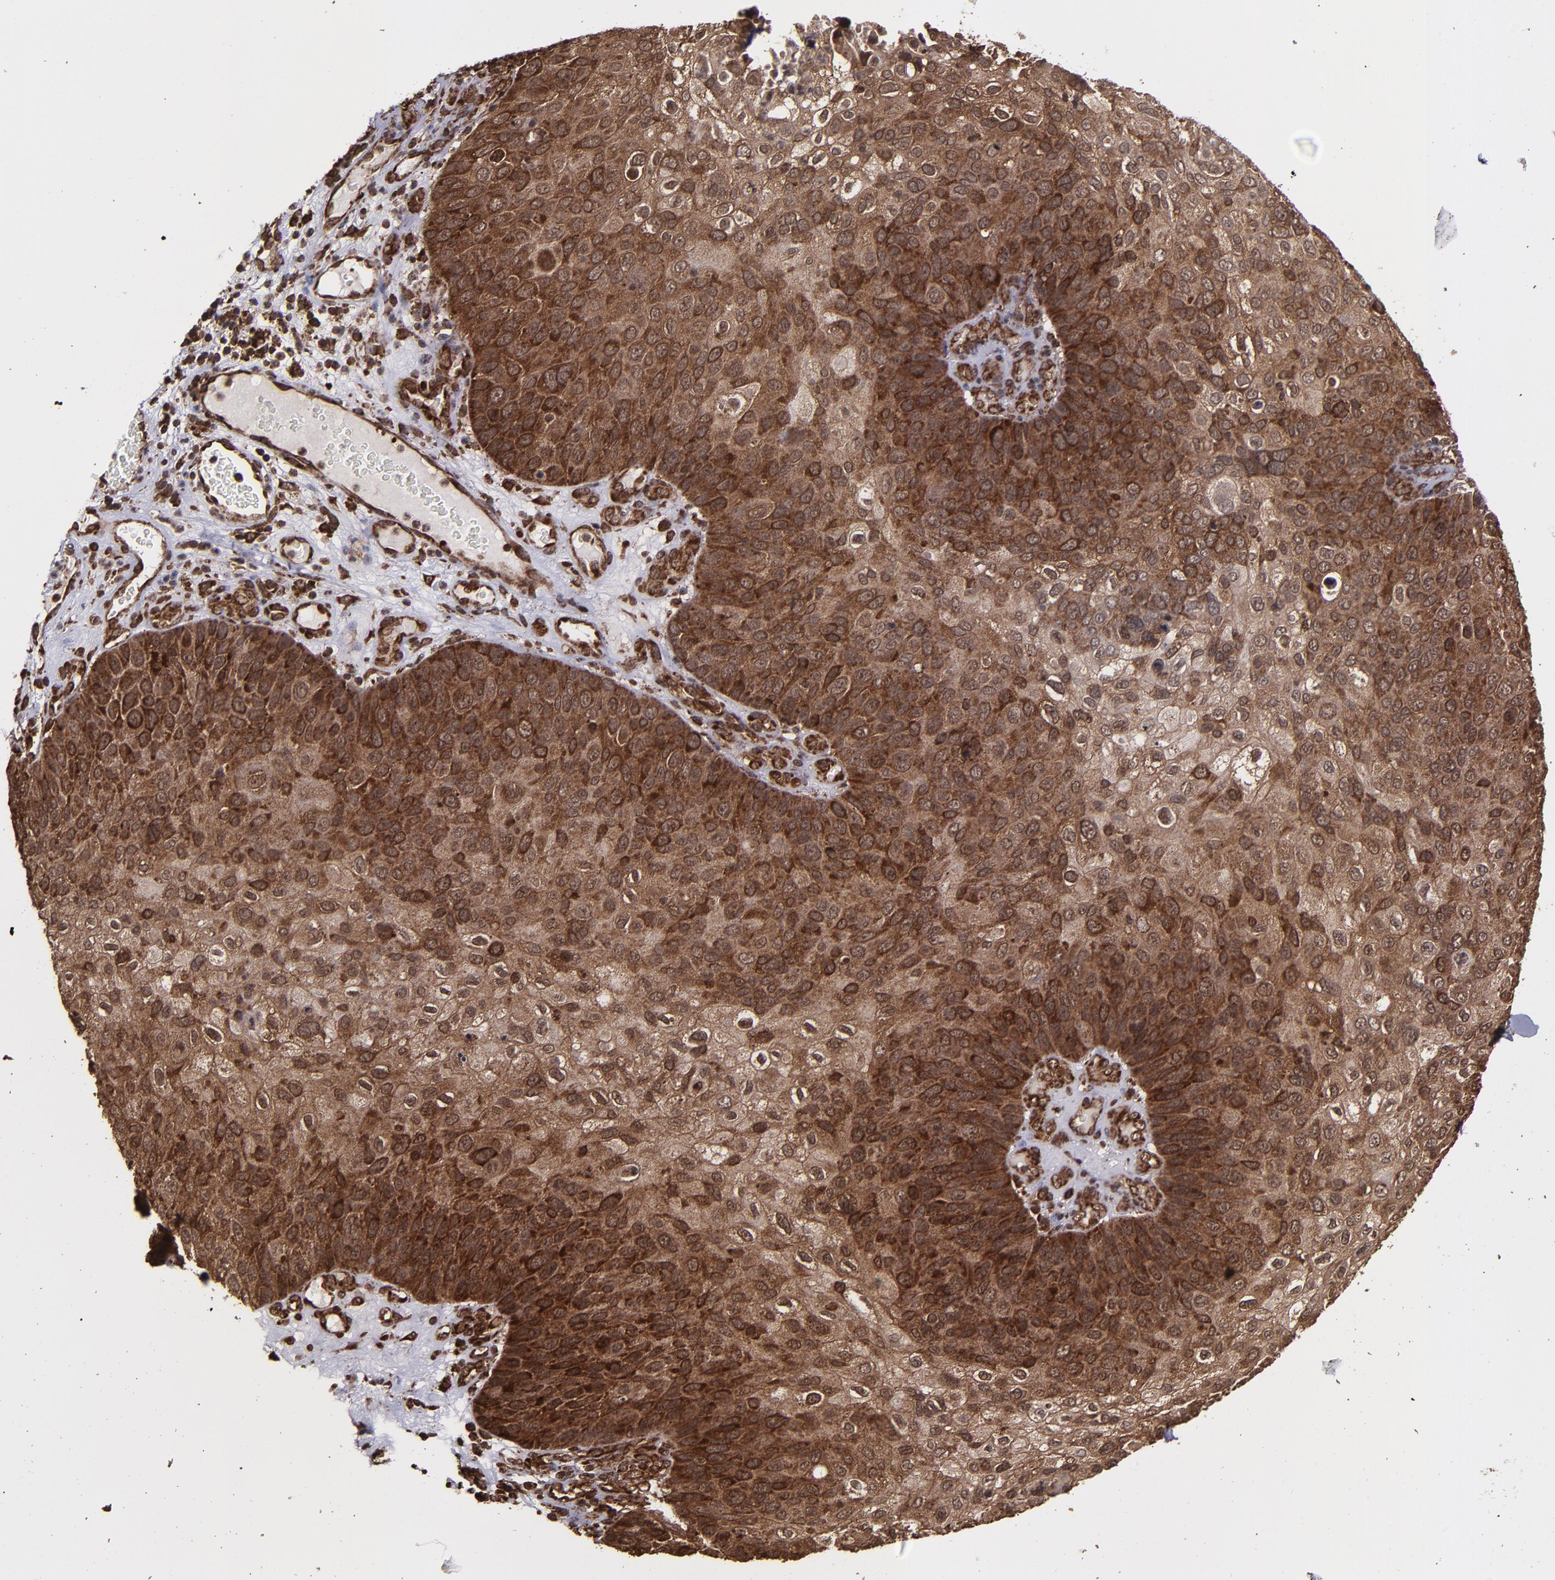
{"staining": {"intensity": "strong", "quantity": ">75%", "location": "cytoplasmic/membranous,nuclear"}, "tissue": "skin cancer", "cell_type": "Tumor cells", "image_type": "cancer", "snomed": [{"axis": "morphology", "description": "Squamous cell carcinoma, NOS"}, {"axis": "topography", "description": "Skin"}], "caption": "Immunohistochemical staining of human skin squamous cell carcinoma exhibits high levels of strong cytoplasmic/membranous and nuclear staining in approximately >75% of tumor cells. (DAB (3,3'-diaminobenzidine) IHC, brown staining for protein, blue staining for nuclei).", "gene": "EIF4ENIF1", "patient": {"sex": "male", "age": 87}}